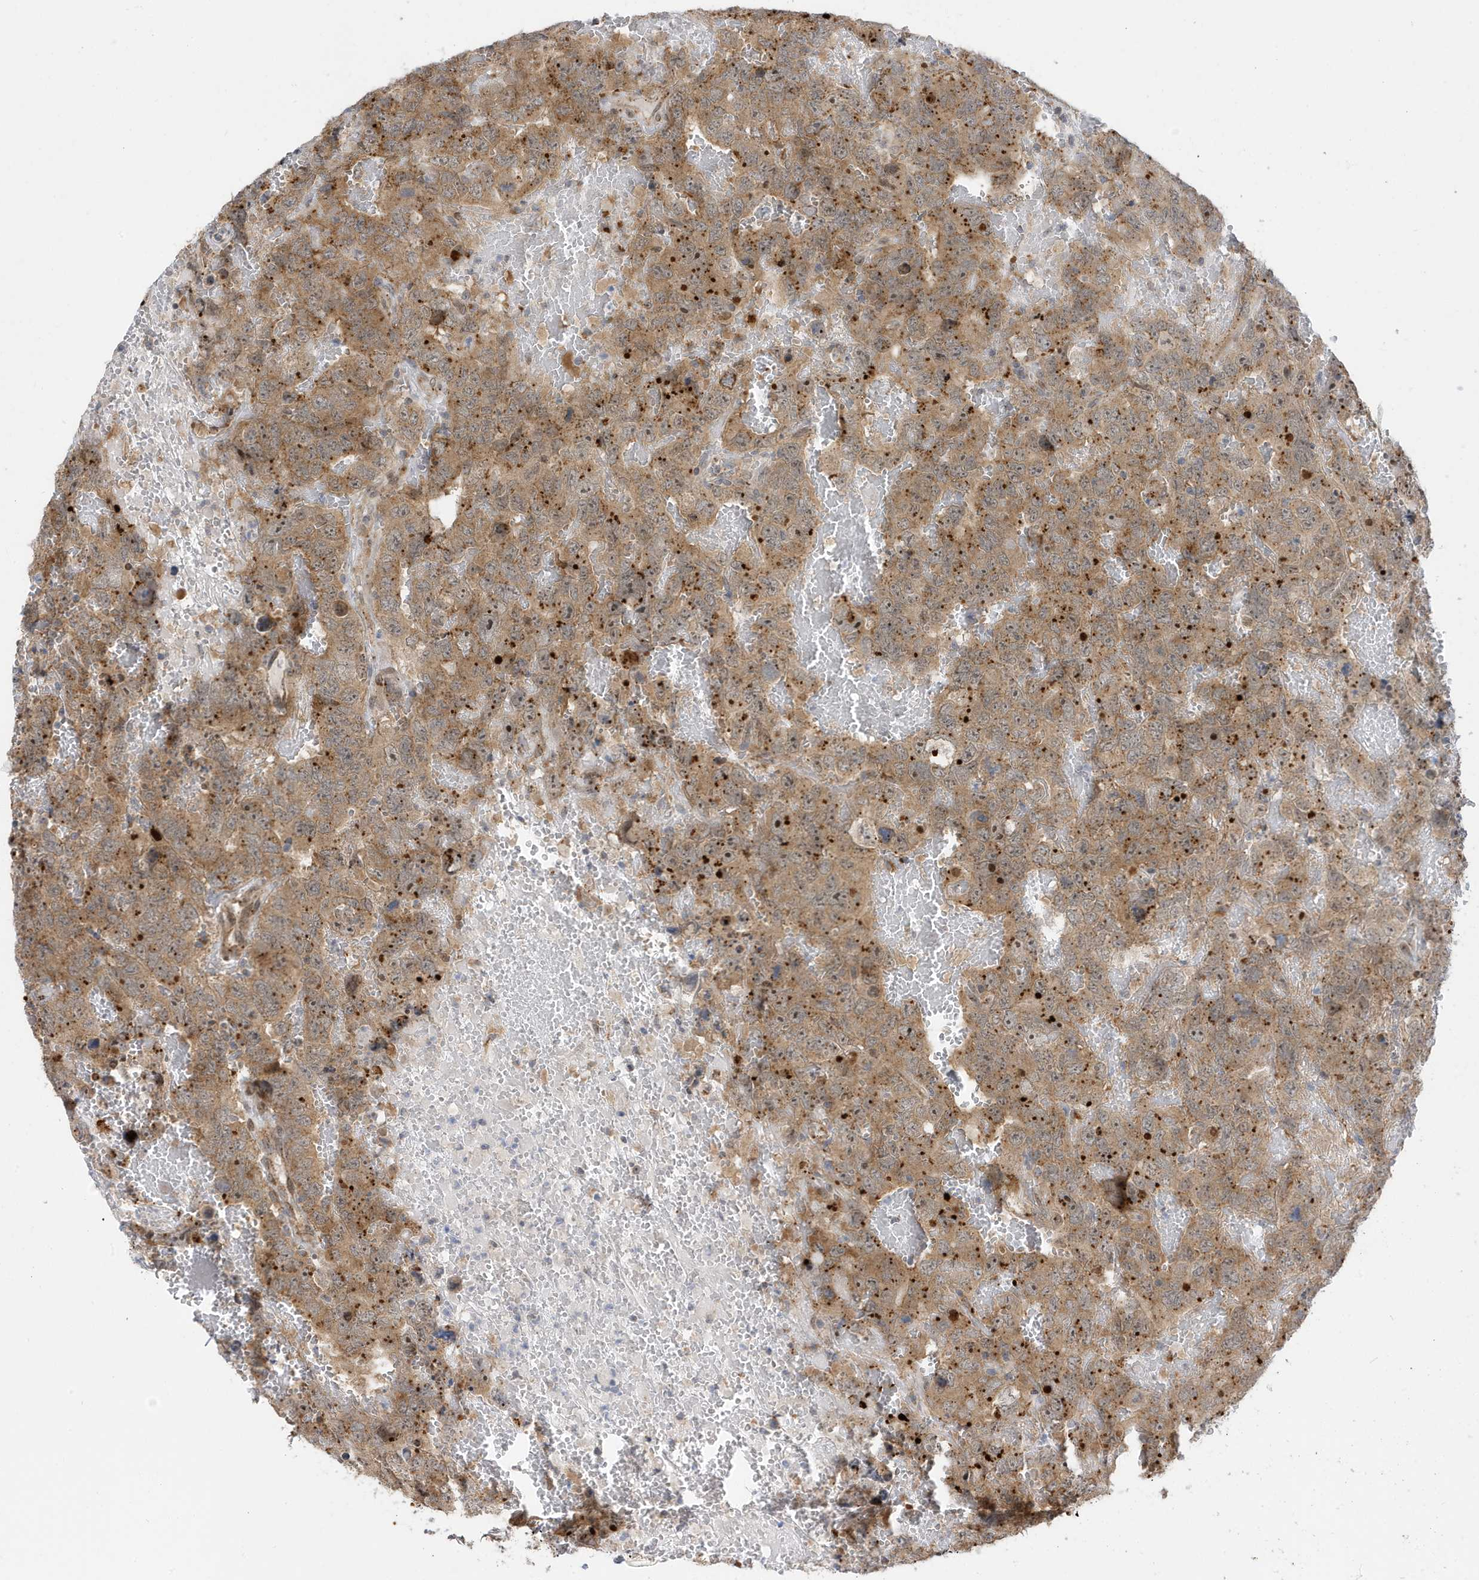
{"staining": {"intensity": "moderate", "quantity": ">75%", "location": "cytoplasmic/membranous,nuclear"}, "tissue": "testis cancer", "cell_type": "Tumor cells", "image_type": "cancer", "snomed": [{"axis": "morphology", "description": "Carcinoma, Embryonal, NOS"}, {"axis": "topography", "description": "Testis"}], "caption": "DAB immunohistochemical staining of testis cancer reveals moderate cytoplasmic/membranous and nuclear protein positivity in about >75% of tumor cells. (DAB IHC, brown staining for protein, blue staining for nuclei).", "gene": "ZNF507", "patient": {"sex": "male", "age": 45}}